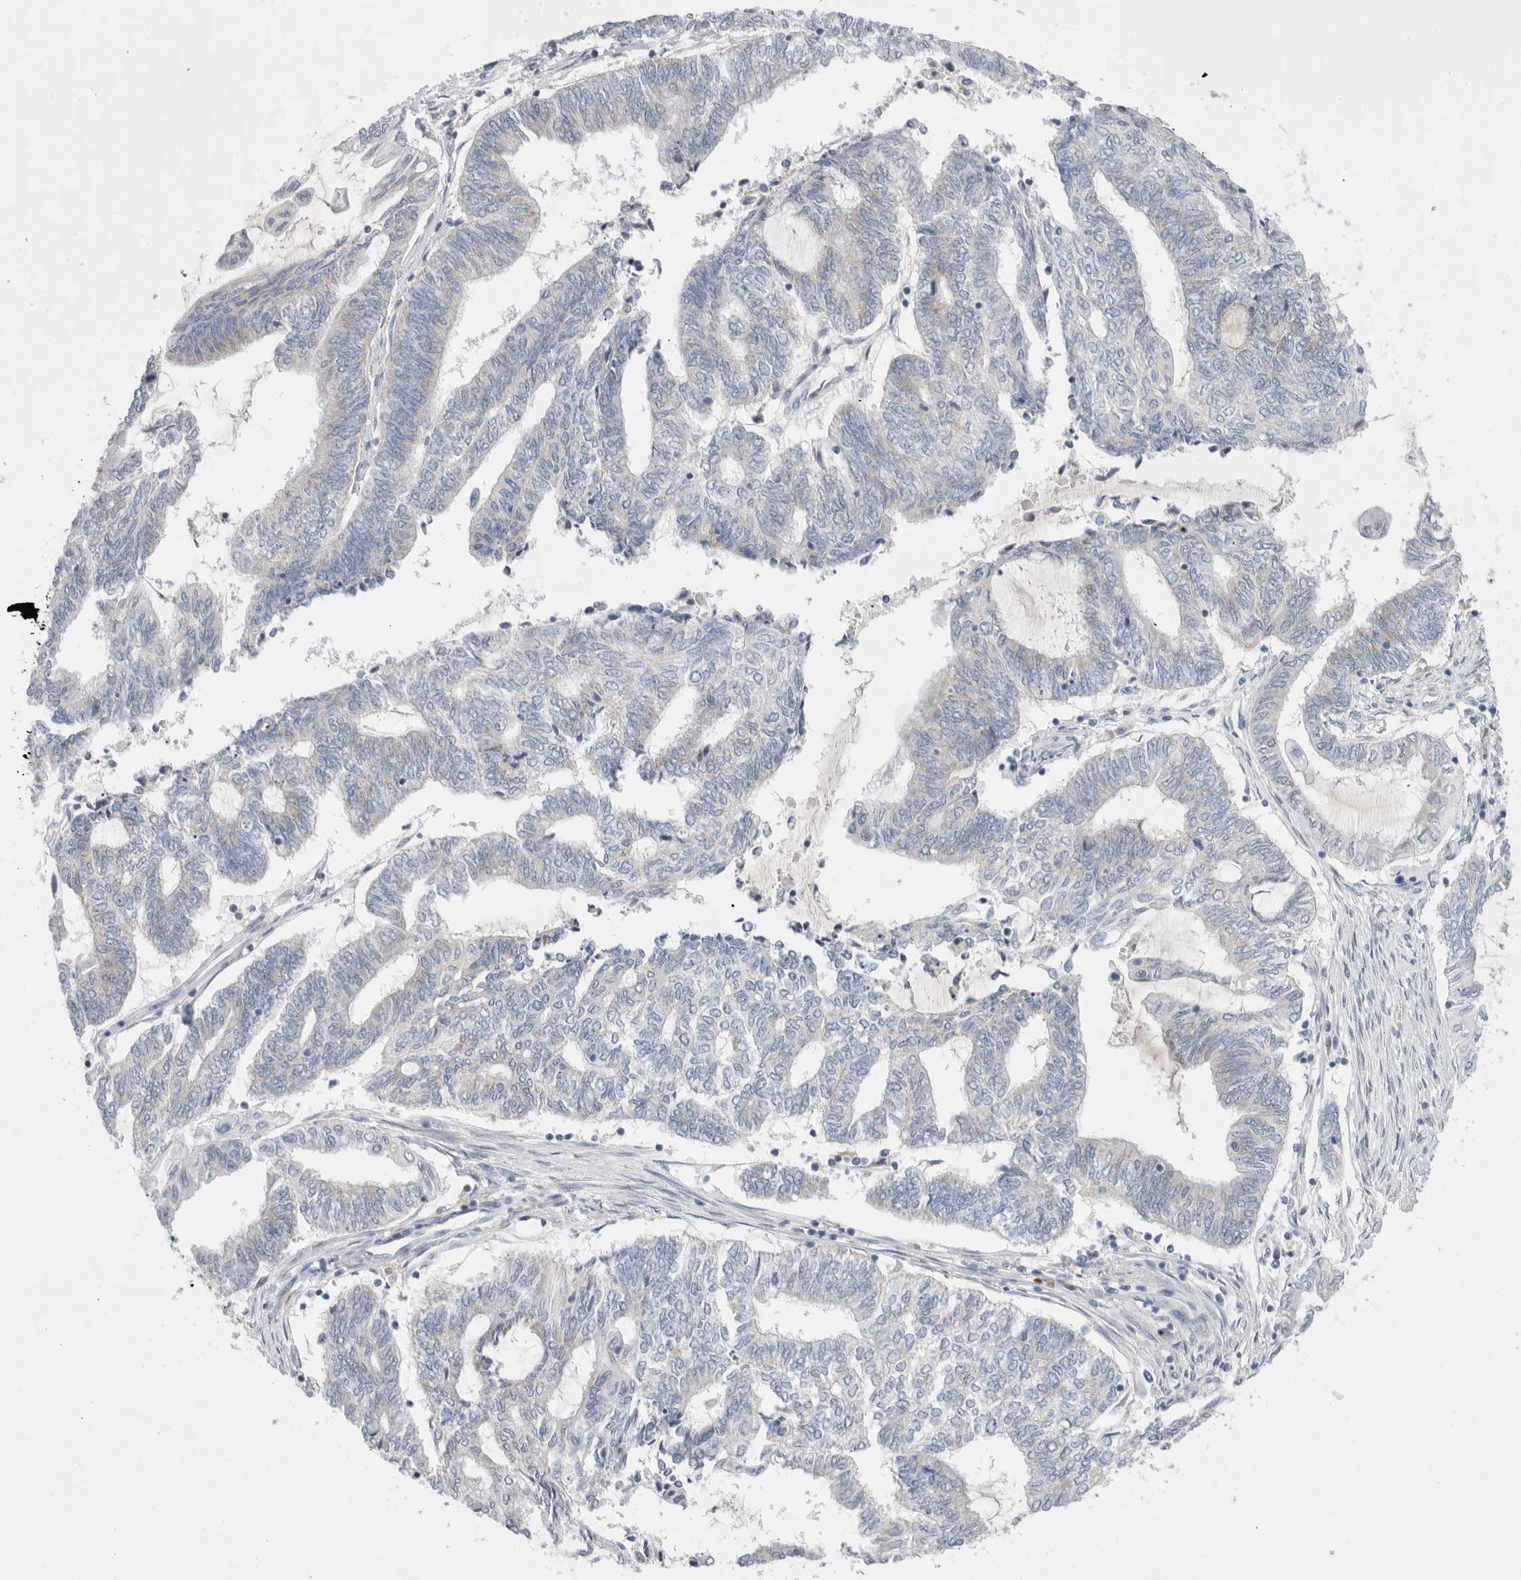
{"staining": {"intensity": "negative", "quantity": "none", "location": "none"}, "tissue": "endometrial cancer", "cell_type": "Tumor cells", "image_type": "cancer", "snomed": [{"axis": "morphology", "description": "Adenocarcinoma, NOS"}, {"axis": "topography", "description": "Uterus"}, {"axis": "topography", "description": "Endometrium"}], "caption": "IHC micrograph of neoplastic tissue: human endometrial cancer stained with DAB (3,3'-diaminobenzidine) reveals no significant protein expression in tumor cells.", "gene": "SLC22A12", "patient": {"sex": "female", "age": 70}}